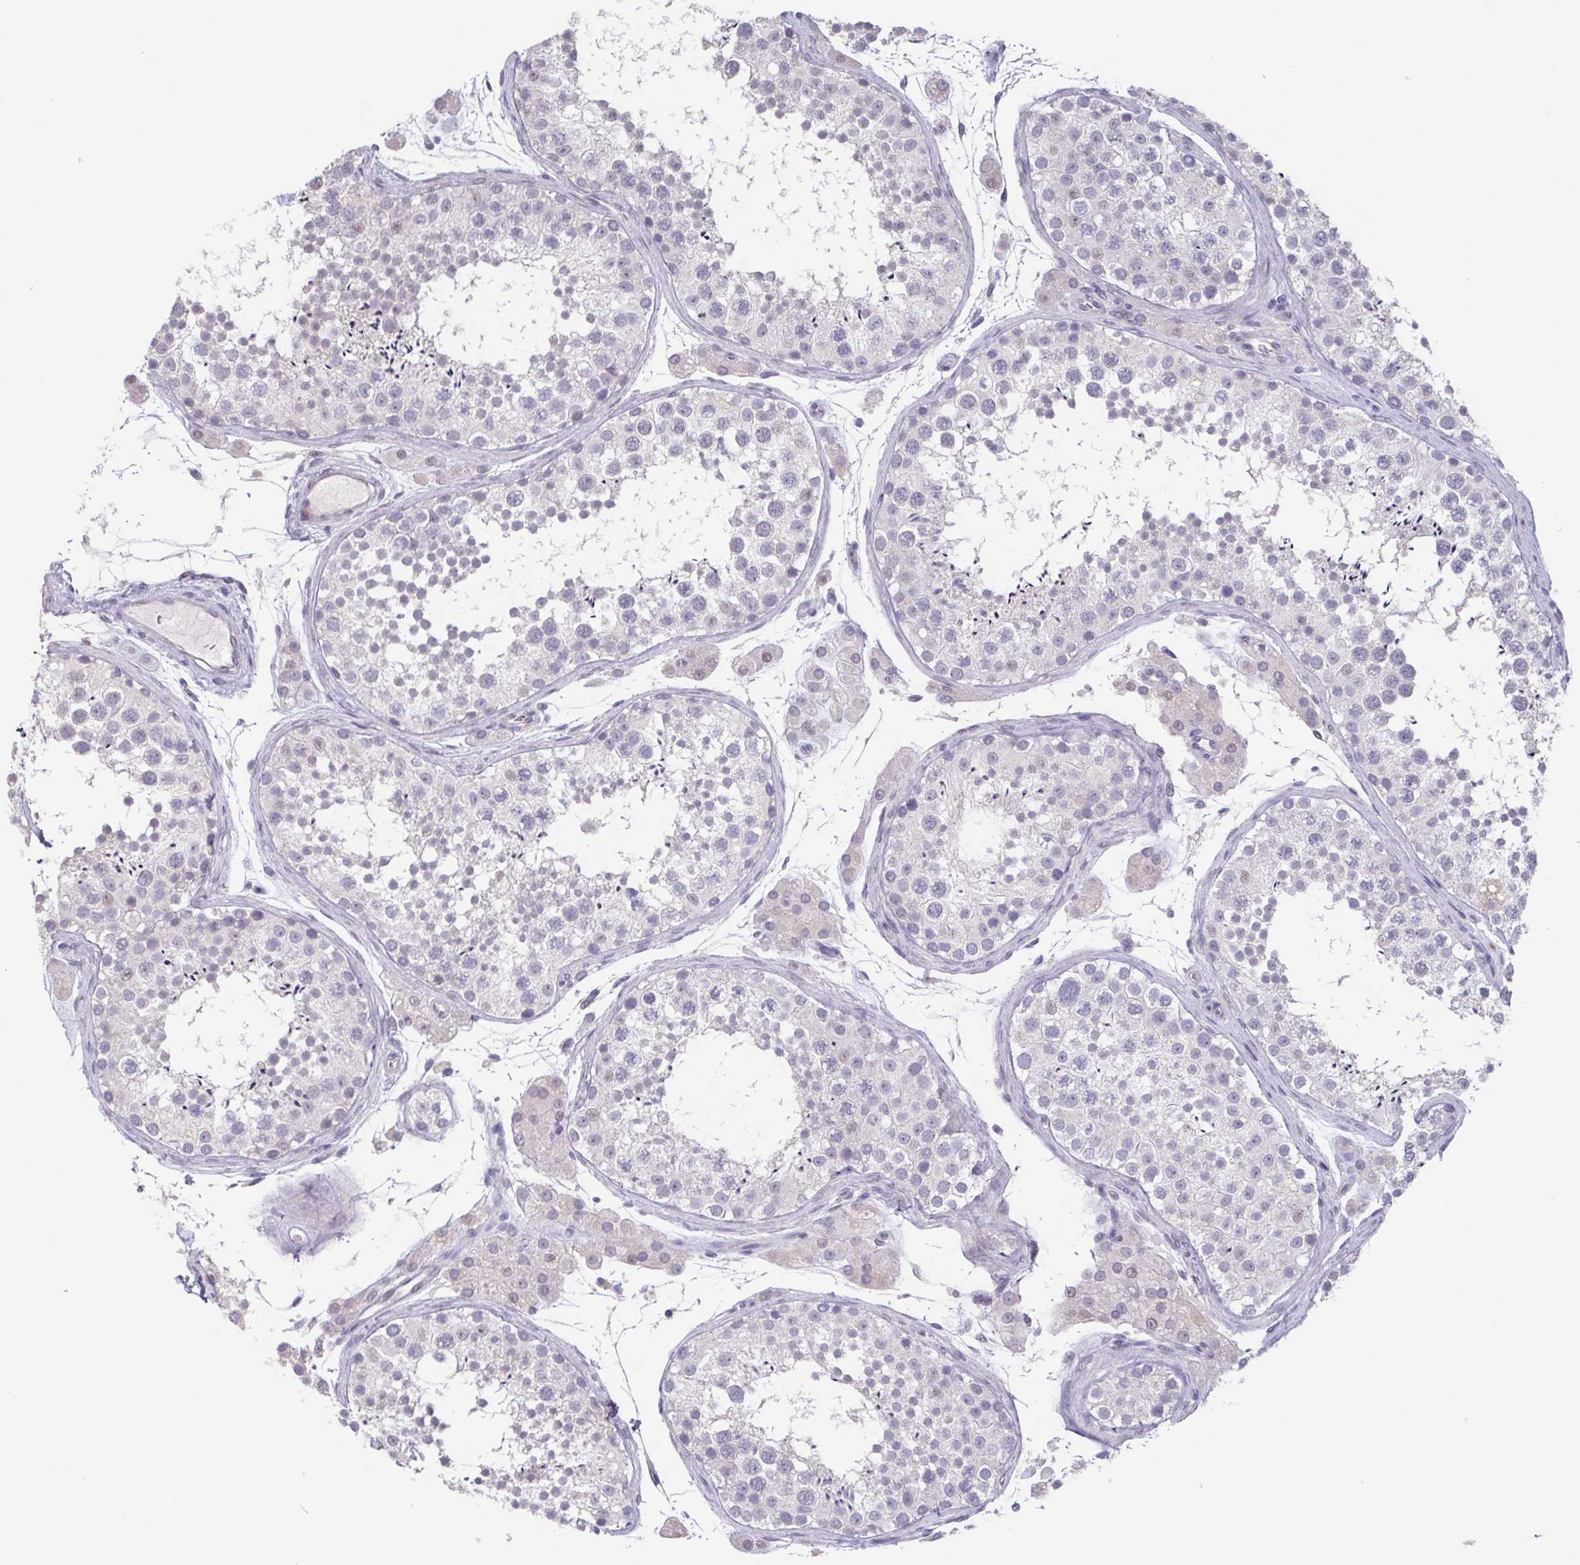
{"staining": {"intensity": "negative", "quantity": "none", "location": "none"}, "tissue": "testis", "cell_type": "Cells in seminiferous ducts", "image_type": "normal", "snomed": [{"axis": "morphology", "description": "Normal tissue, NOS"}, {"axis": "topography", "description": "Testis"}], "caption": "High magnification brightfield microscopy of normal testis stained with DAB (brown) and counterstained with hematoxylin (blue): cells in seminiferous ducts show no significant positivity. The staining was performed using DAB (3,3'-diaminobenzidine) to visualize the protein expression in brown, while the nuclei were stained in blue with hematoxylin (Magnification: 20x).", "gene": "GHRL", "patient": {"sex": "male", "age": 41}}